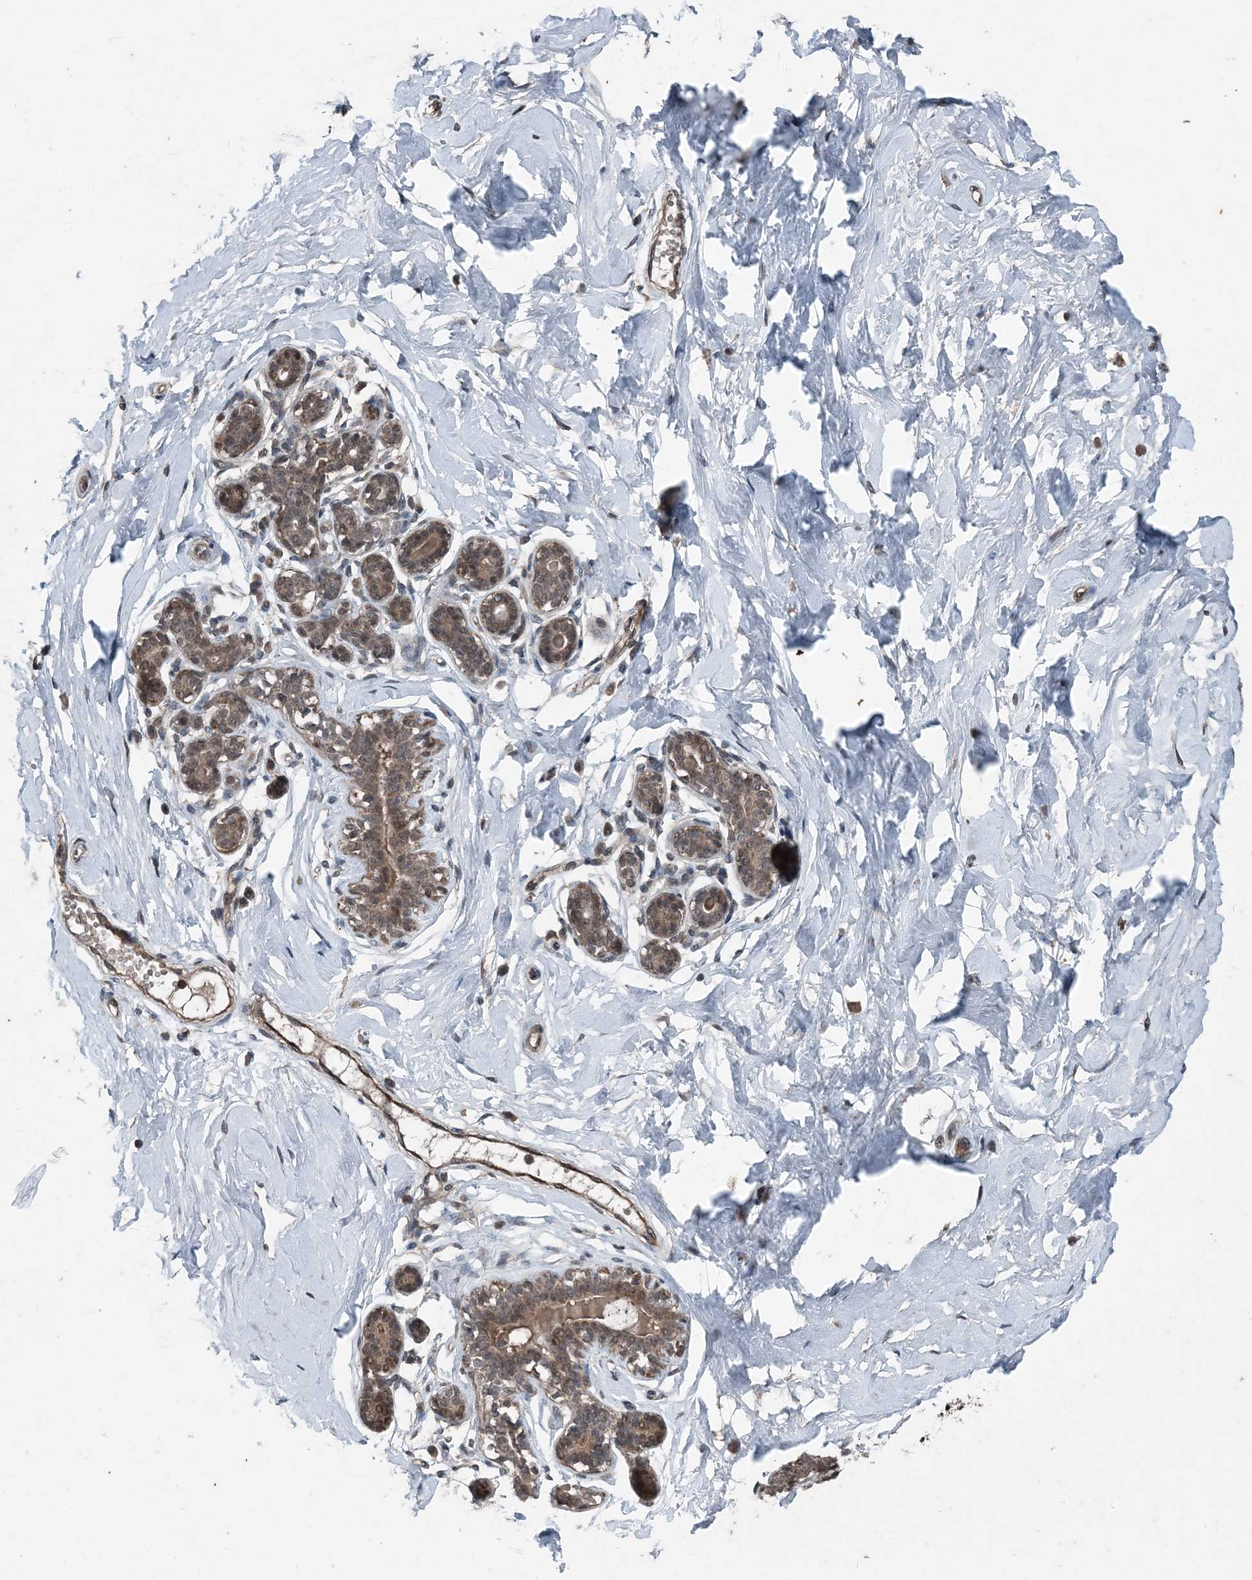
{"staining": {"intensity": "moderate", "quantity": ">75%", "location": "cytoplasmic/membranous,nuclear"}, "tissue": "breast", "cell_type": "Adipocytes", "image_type": "normal", "snomed": [{"axis": "morphology", "description": "Normal tissue, NOS"}, {"axis": "morphology", "description": "Adenoma, NOS"}, {"axis": "topography", "description": "Breast"}], "caption": "Human breast stained with a brown dye reveals moderate cytoplasmic/membranous,nuclear positive staining in about >75% of adipocytes.", "gene": "CFL1", "patient": {"sex": "female", "age": 23}}